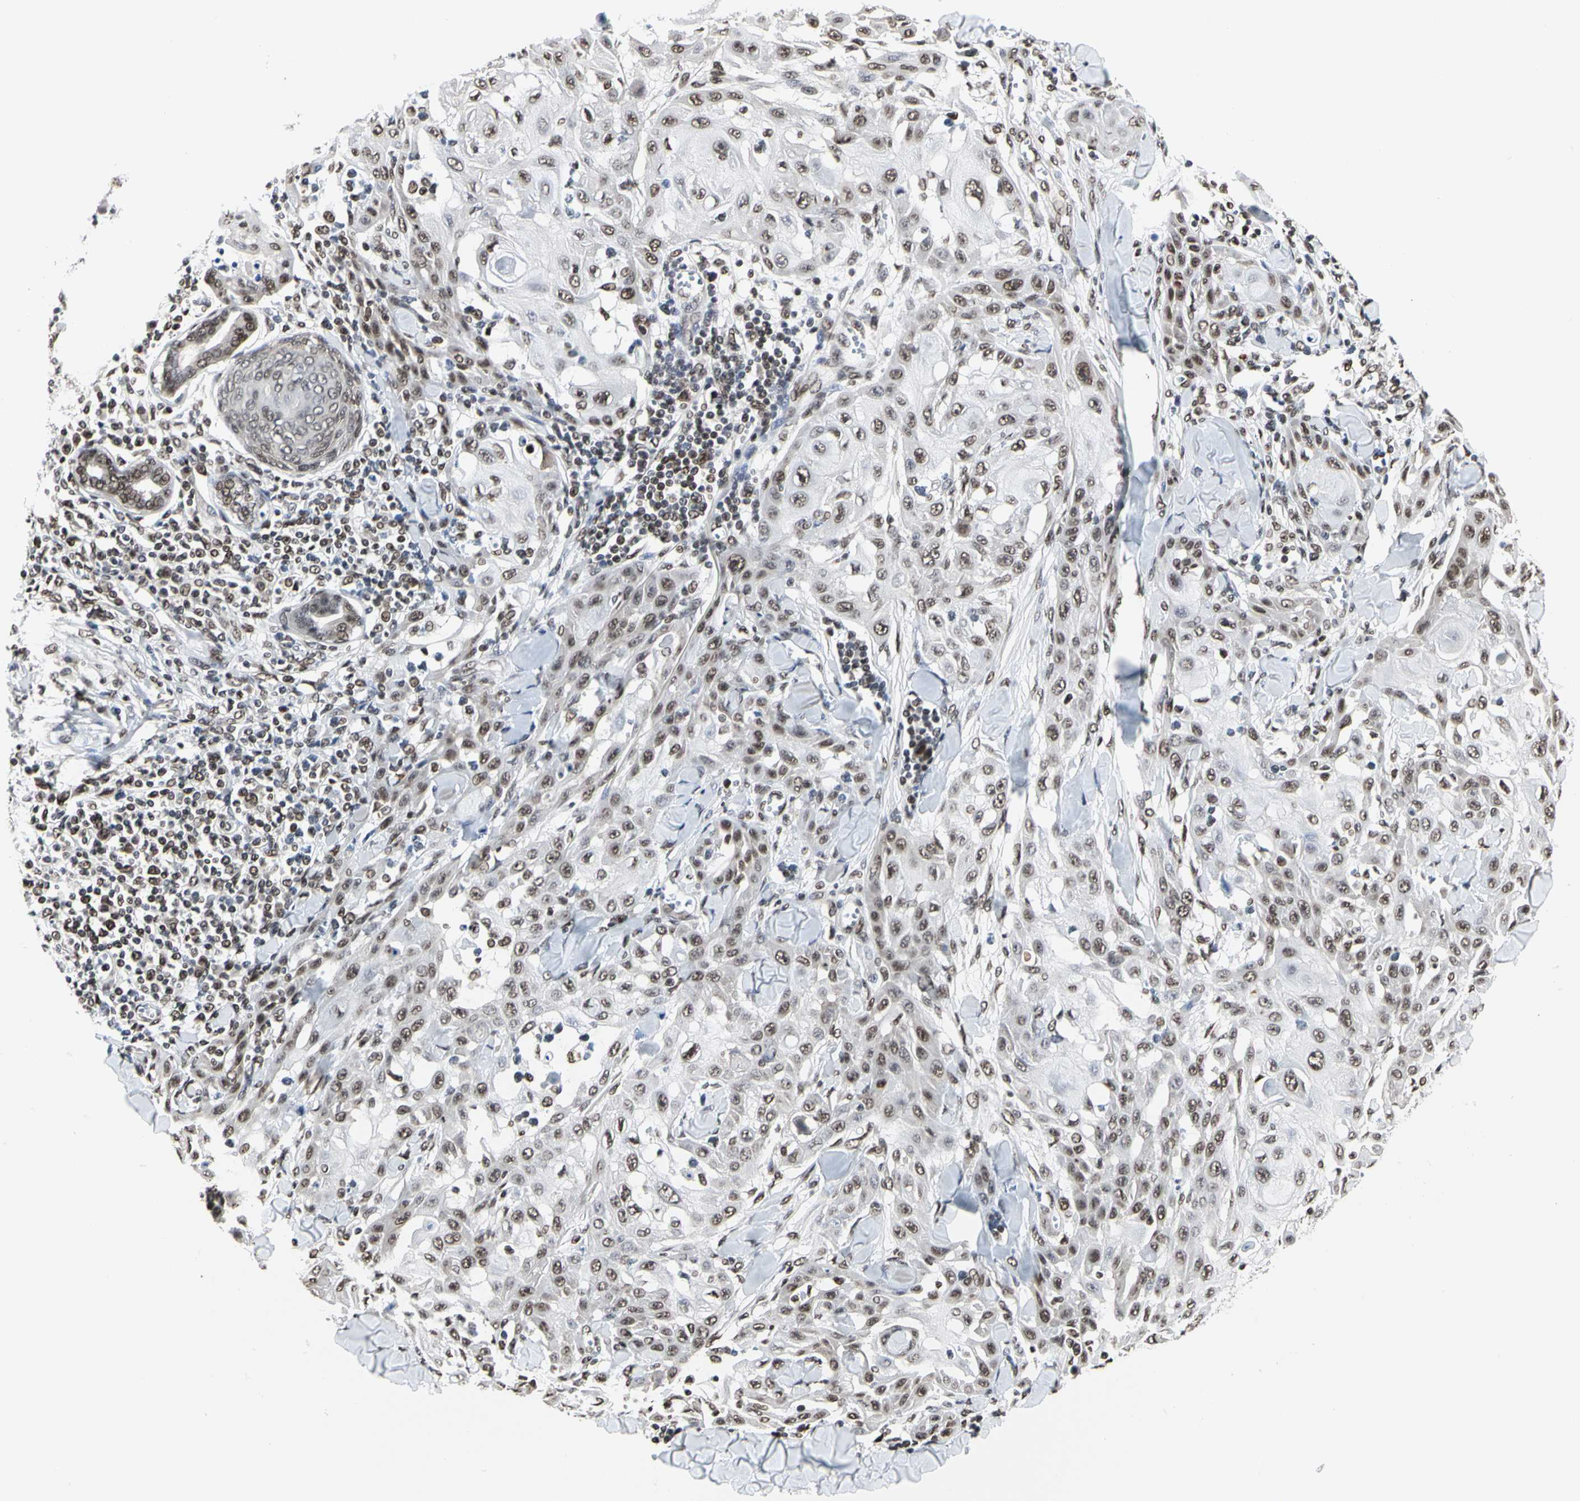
{"staining": {"intensity": "moderate", "quantity": ">75%", "location": "nuclear"}, "tissue": "skin cancer", "cell_type": "Tumor cells", "image_type": "cancer", "snomed": [{"axis": "morphology", "description": "Squamous cell carcinoma, NOS"}, {"axis": "topography", "description": "Skin"}], "caption": "Immunohistochemistry (IHC) image of neoplastic tissue: human skin cancer stained using immunohistochemistry reveals medium levels of moderate protein expression localized specifically in the nuclear of tumor cells, appearing as a nuclear brown color.", "gene": "PRMT3", "patient": {"sex": "male", "age": 24}}